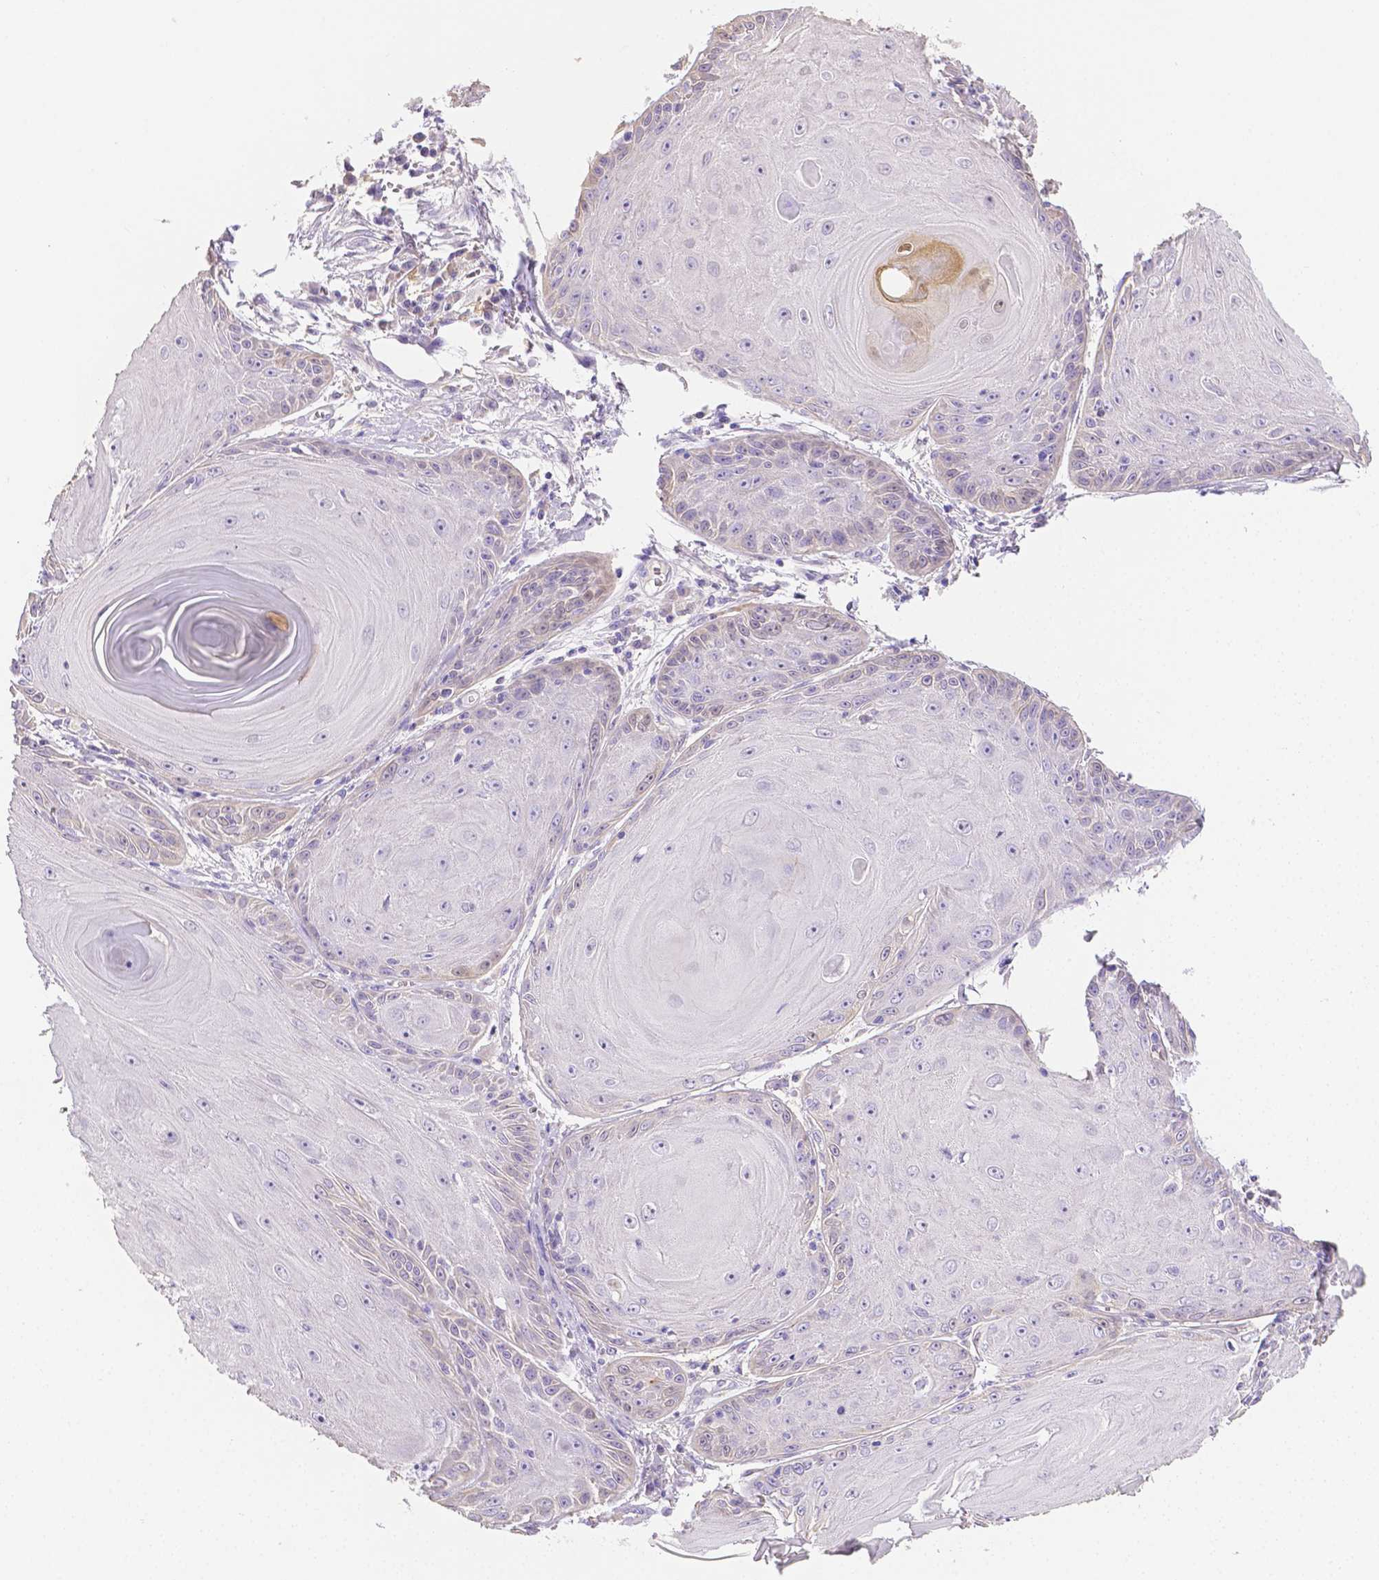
{"staining": {"intensity": "negative", "quantity": "none", "location": "none"}, "tissue": "skin cancer", "cell_type": "Tumor cells", "image_type": "cancer", "snomed": [{"axis": "morphology", "description": "Squamous cell carcinoma, NOS"}, {"axis": "topography", "description": "Skin"}, {"axis": "topography", "description": "Vulva"}], "caption": "There is no significant expression in tumor cells of skin cancer (squamous cell carcinoma).", "gene": "NXPH2", "patient": {"sex": "female", "age": 85}}